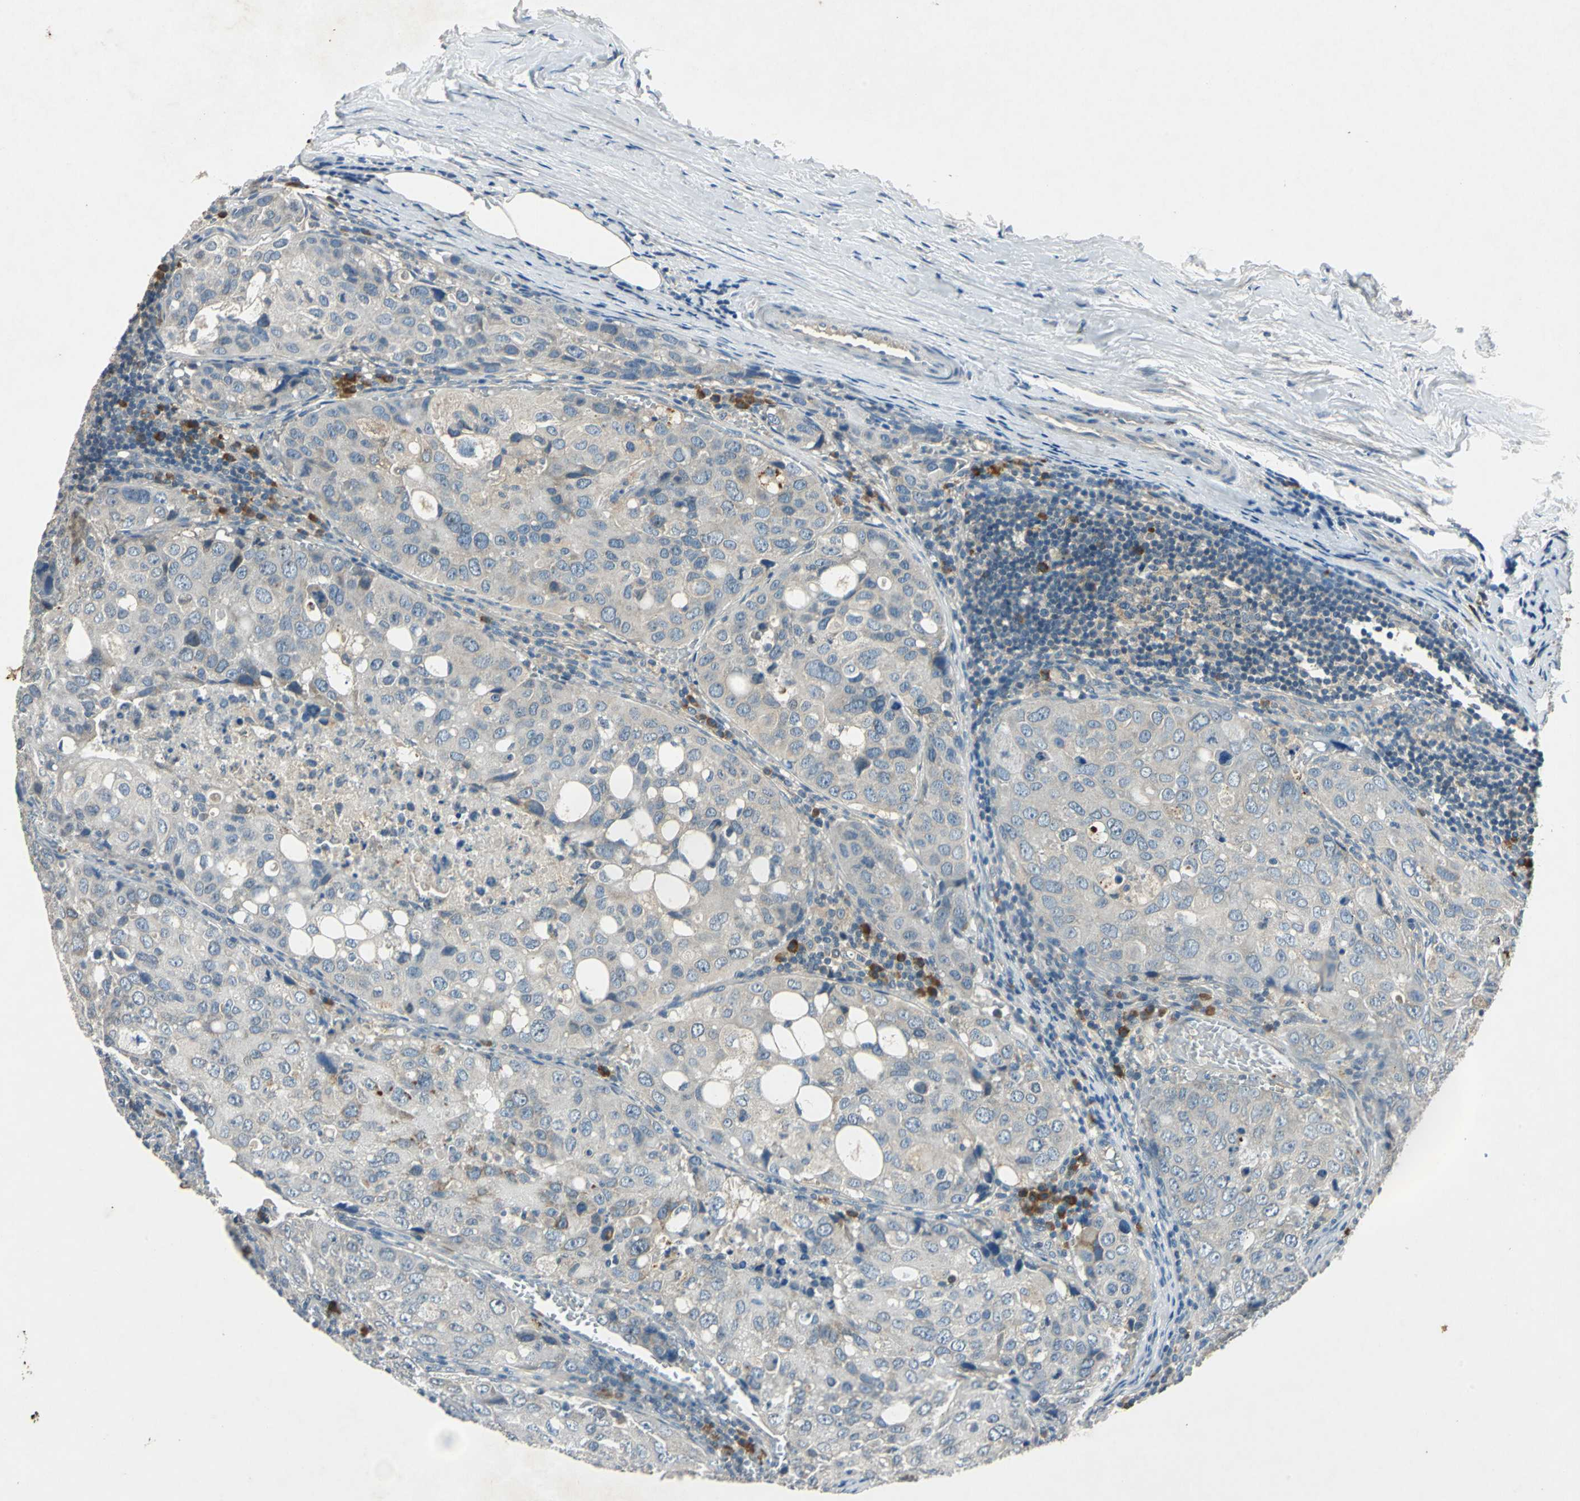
{"staining": {"intensity": "weak", "quantity": "25%-75%", "location": "cytoplasmic/membranous"}, "tissue": "urothelial cancer", "cell_type": "Tumor cells", "image_type": "cancer", "snomed": [{"axis": "morphology", "description": "Urothelial carcinoma, High grade"}, {"axis": "topography", "description": "Lymph node"}, {"axis": "topography", "description": "Urinary bladder"}], "caption": "High-power microscopy captured an immunohistochemistry (IHC) micrograph of high-grade urothelial carcinoma, revealing weak cytoplasmic/membranous expression in about 25%-75% of tumor cells.", "gene": "SLC2A13", "patient": {"sex": "male", "age": 51}}